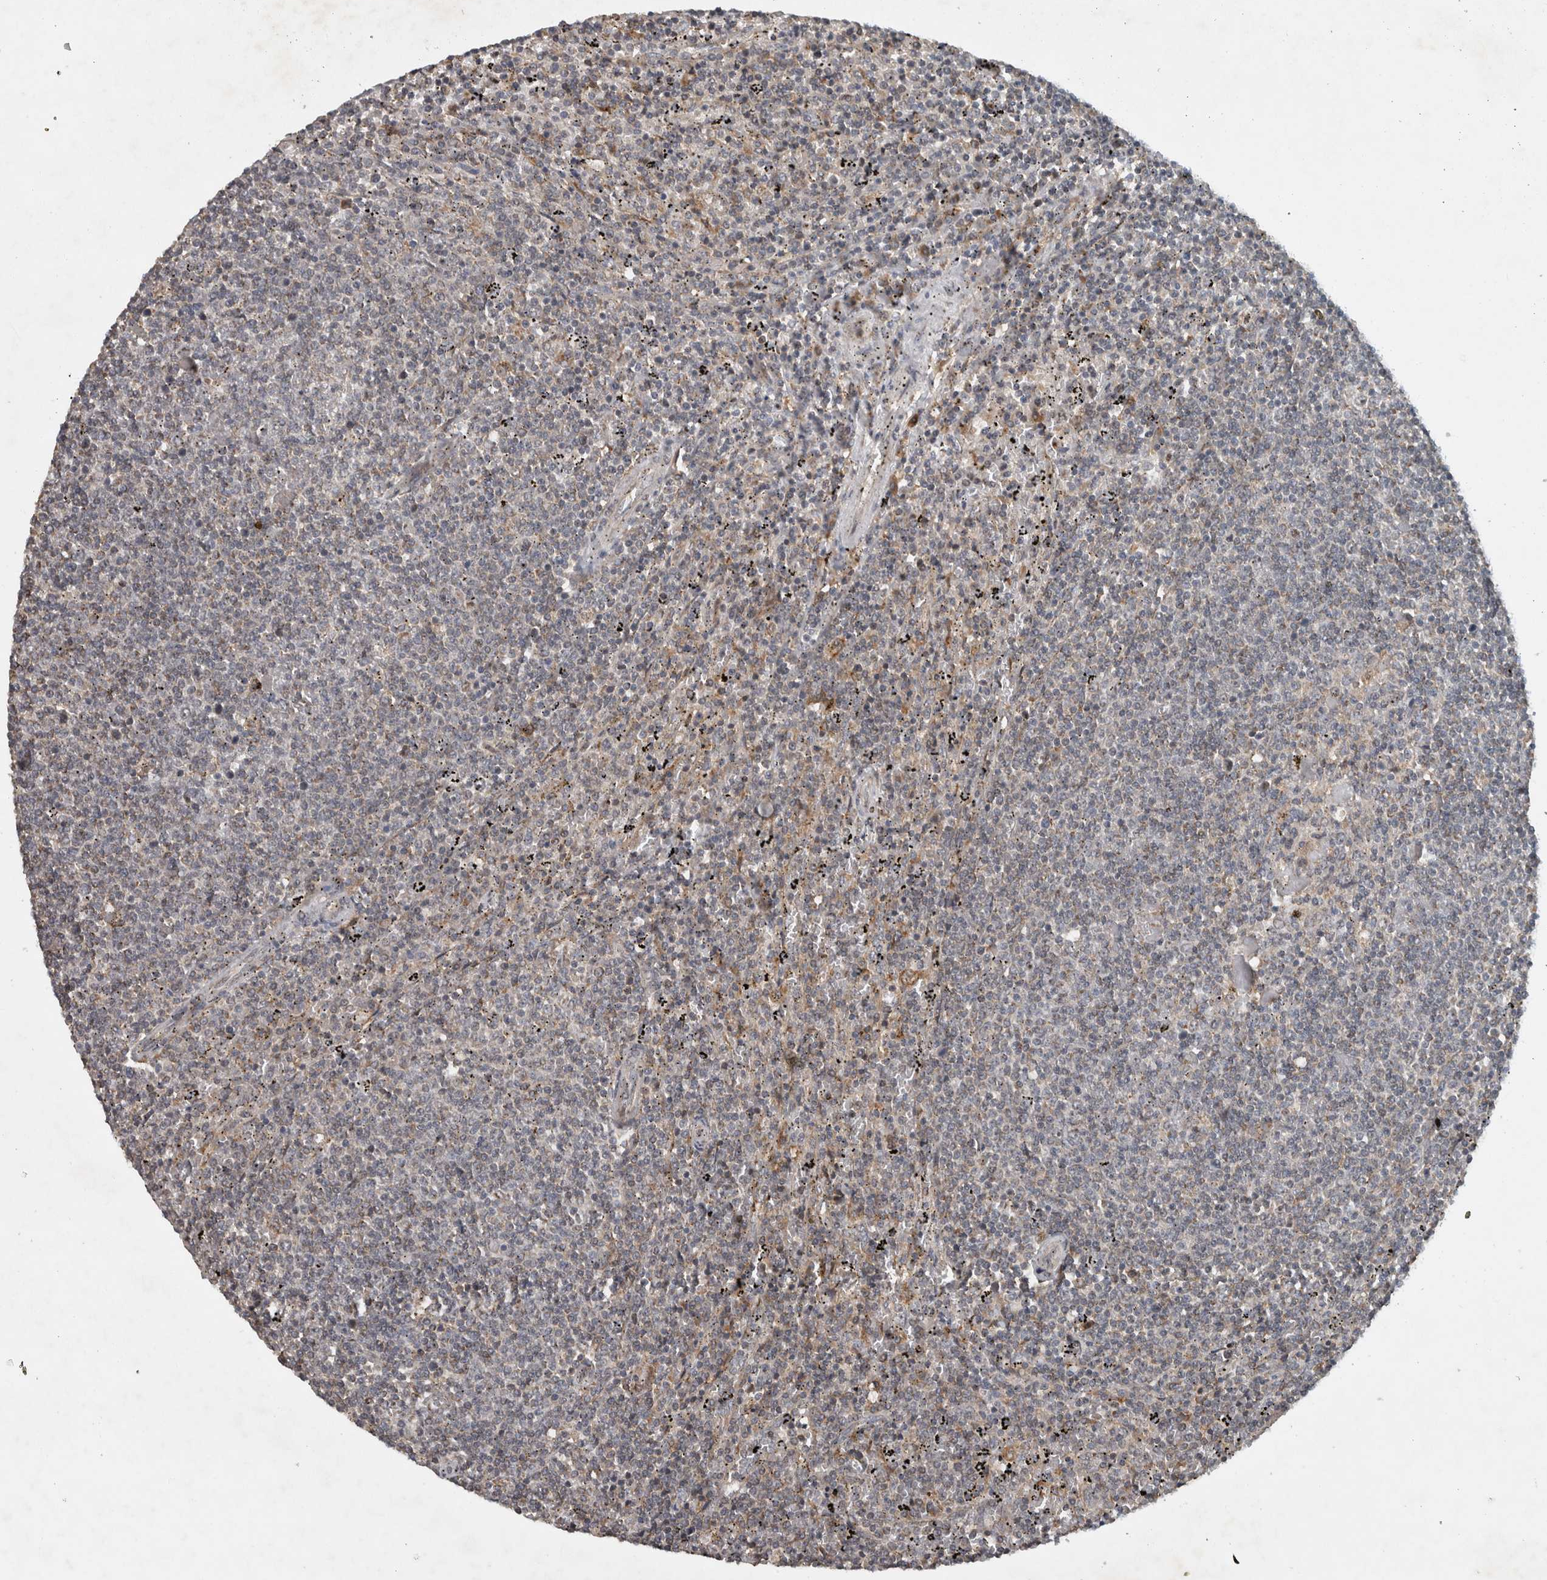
{"staining": {"intensity": "negative", "quantity": "none", "location": "none"}, "tissue": "lymphoma", "cell_type": "Tumor cells", "image_type": "cancer", "snomed": [{"axis": "morphology", "description": "Malignant lymphoma, non-Hodgkin's type, Low grade"}, {"axis": "topography", "description": "Spleen"}], "caption": "DAB (3,3'-diaminobenzidine) immunohistochemical staining of human lymphoma shows no significant positivity in tumor cells.", "gene": "GPR137B", "patient": {"sex": "female", "age": 50}}